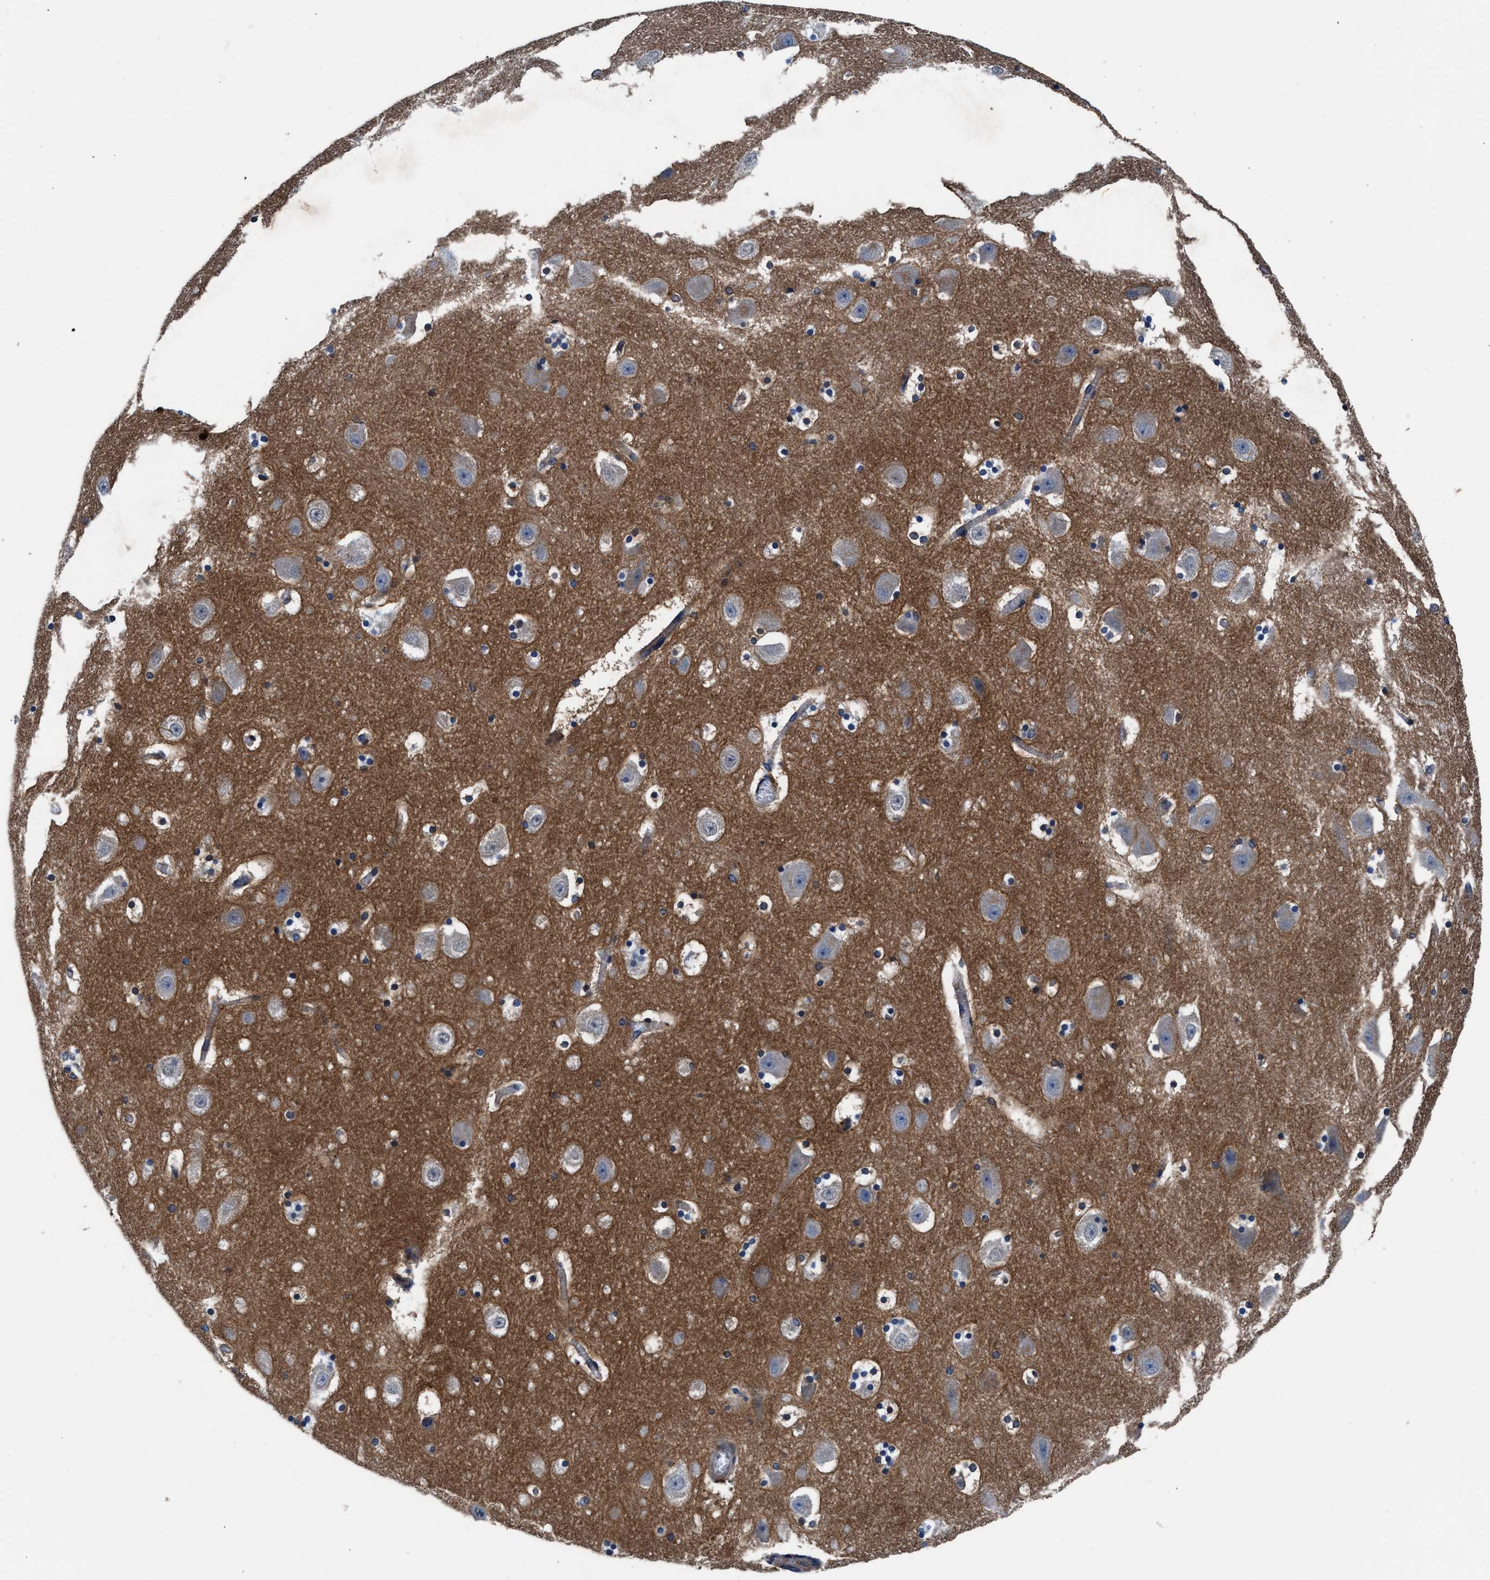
{"staining": {"intensity": "negative", "quantity": "none", "location": "none"}, "tissue": "hippocampus", "cell_type": "Glial cells", "image_type": "normal", "snomed": [{"axis": "morphology", "description": "Normal tissue, NOS"}, {"axis": "topography", "description": "Hippocampus"}], "caption": "Glial cells are negative for brown protein staining in benign hippocampus. (Brightfield microscopy of DAB (3,3'-diaminobenzidine) IHC at high magnification).", "gene": "SH3GL1", "patient": {"sex": "male", "age": 45}}